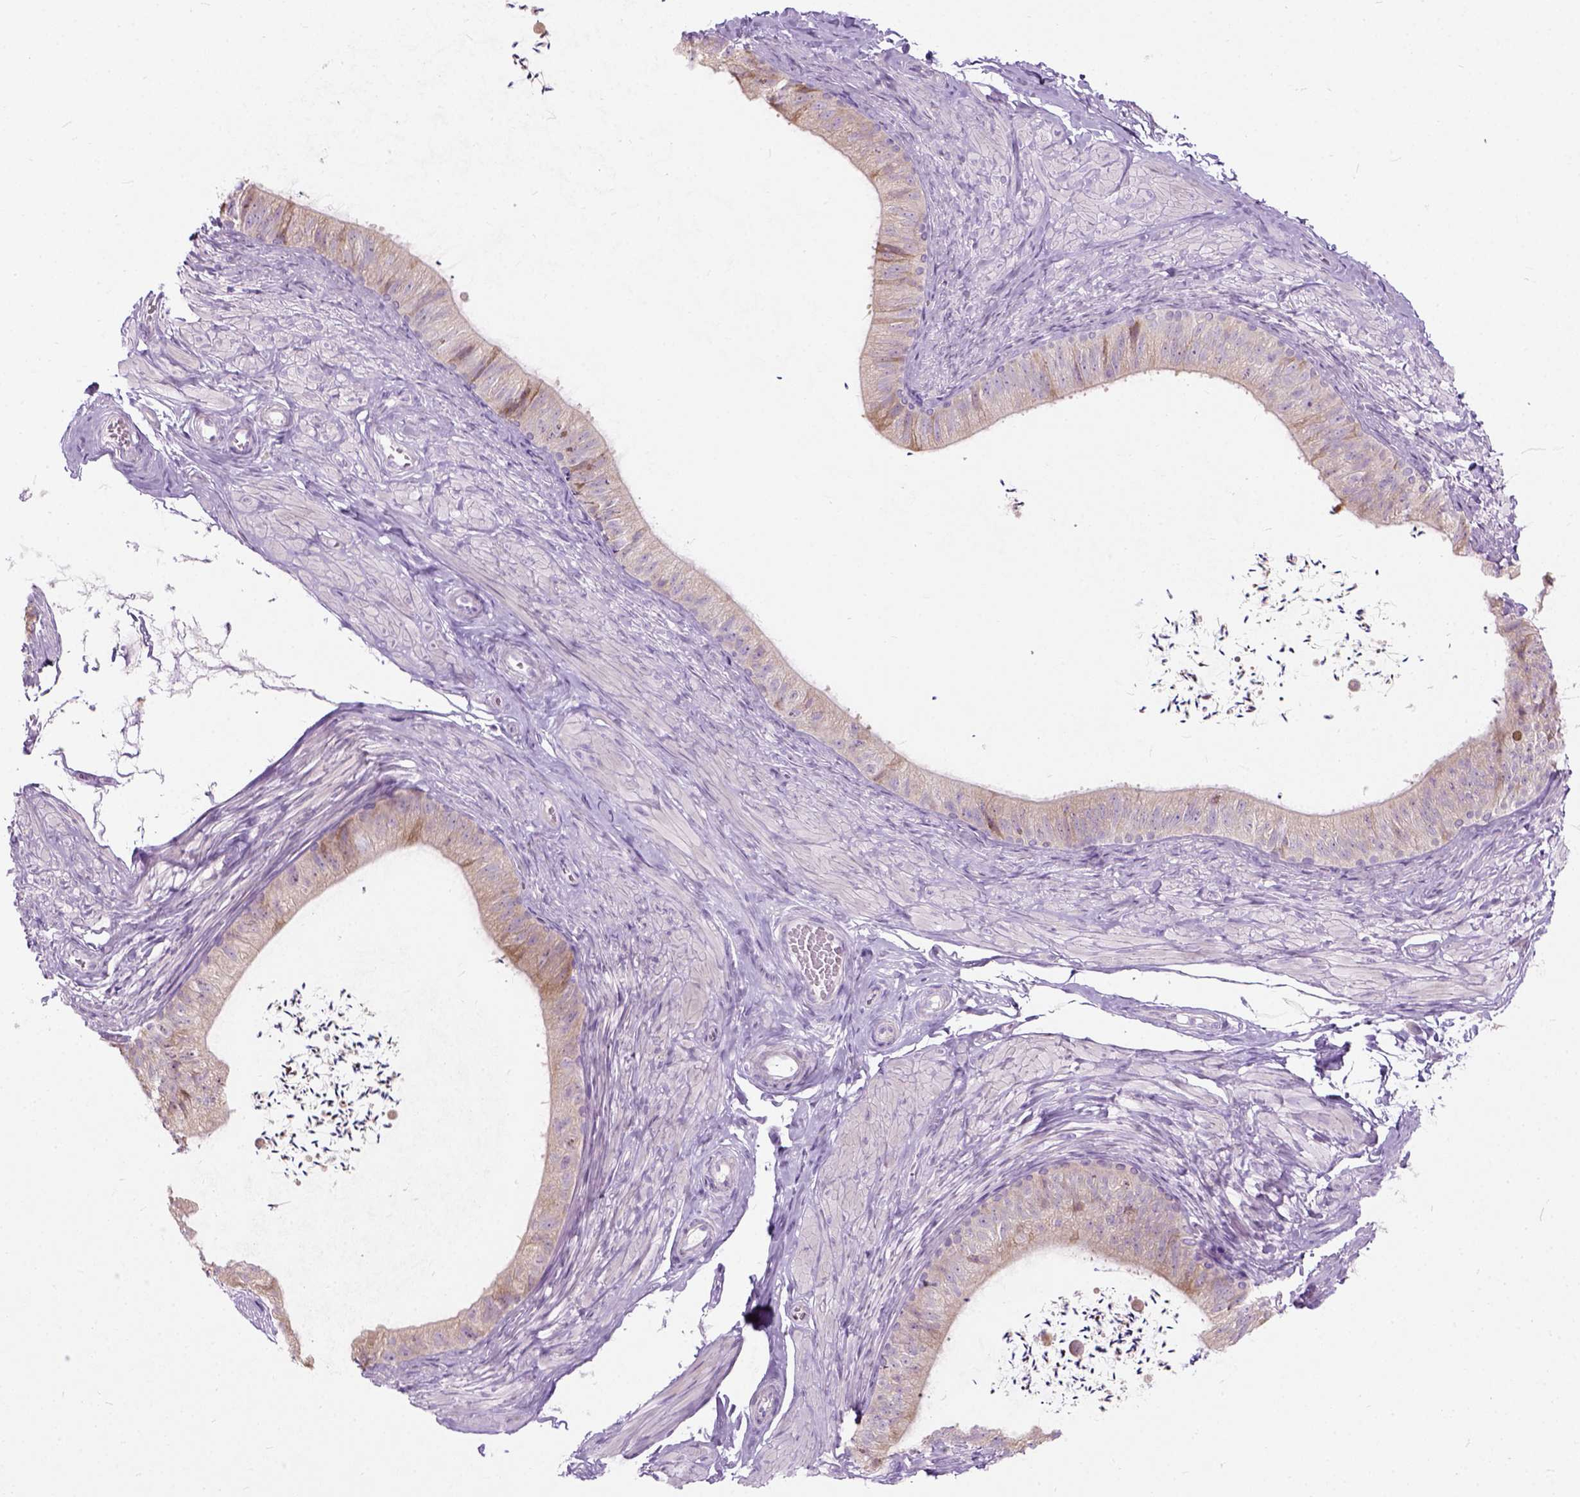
{"staining": {"intensity": "weak", "quantity": "25%-75%", "location": "cytoplasmic/membranous"}, "tissue": "epididymis", "cell_type": "Glandular cells", "image_type": "normal", "snomed": [{"axis": "morphology", "description": "Normal tissue, NOS"}, {"axis": "topography", "description": "Epididymis, spermatic cord, NOS"}, {"axis": "topography", "description": "Epididymis"}, {"axis": "topography", "description": "Peripheral nerve tissue"}], "caption": "Immunohistochemical staining of benign human epididymis reveals weak cytoplasmic/membranous protein expression in approximately 25%-75% of glandular cells. Nuclei are stained in blue.", "gene": "TRIM72", "patient": {"sex": "male", "age": 29}}